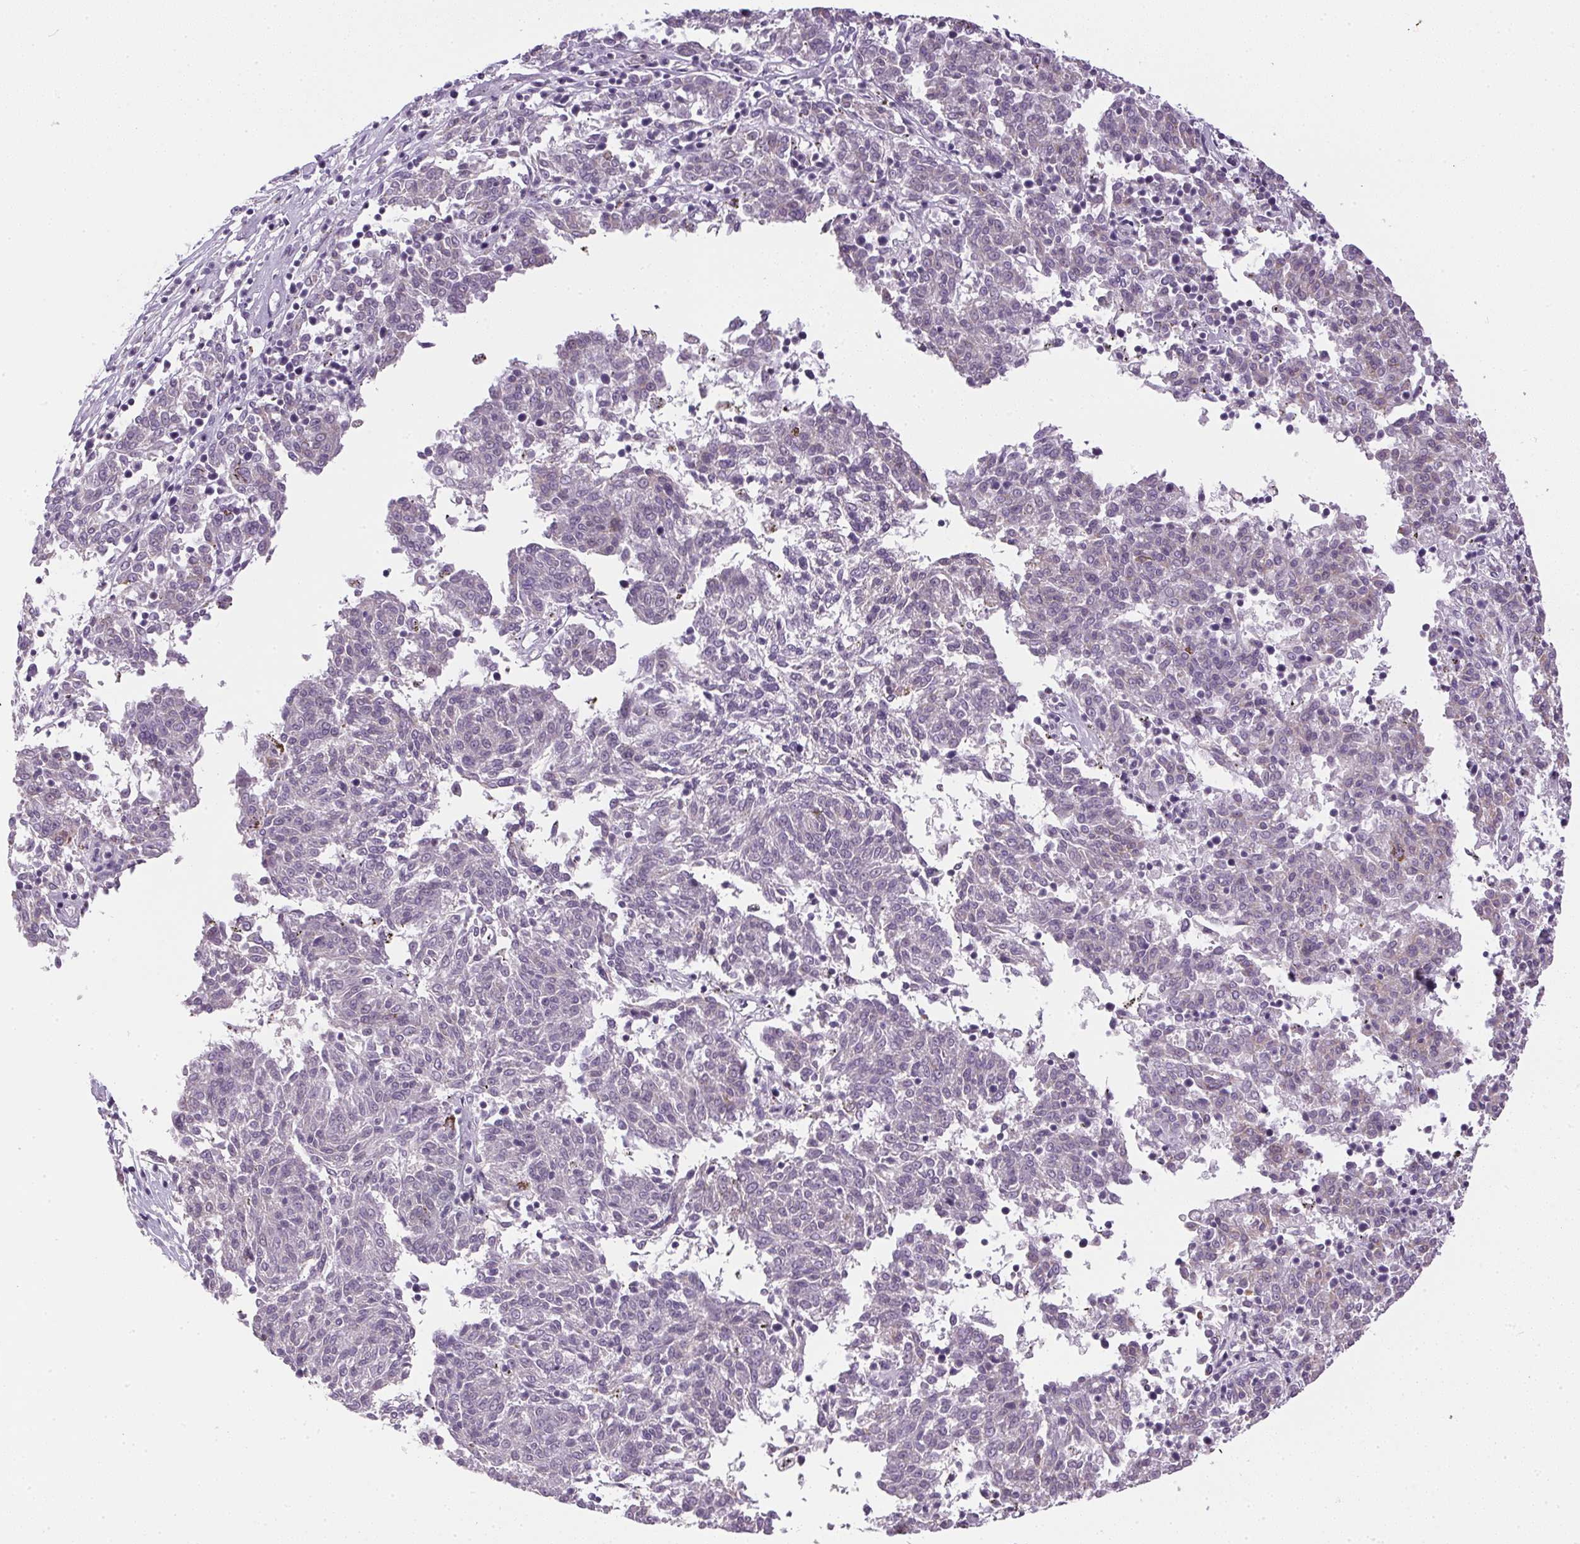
{"staining": {"intensity": "negative", "quantity": "none", "location": "none"}, "tissue": "melanoma", "cell_type": "Tumor cells", "image_type": "cancer", "snomed": [{"axis": "morphology", "description": "Malignant melanoma, NOS"}, {"axis": "topography", "description": "Skin"}], "caption": "Micrograph shows no protein expression in tumor cells of melanoma tissue. (Brightfield microscopy of DAB IHC at high magnification).", "gene": "GSDMC", "patient": {"sex": "female", "age": 72}}